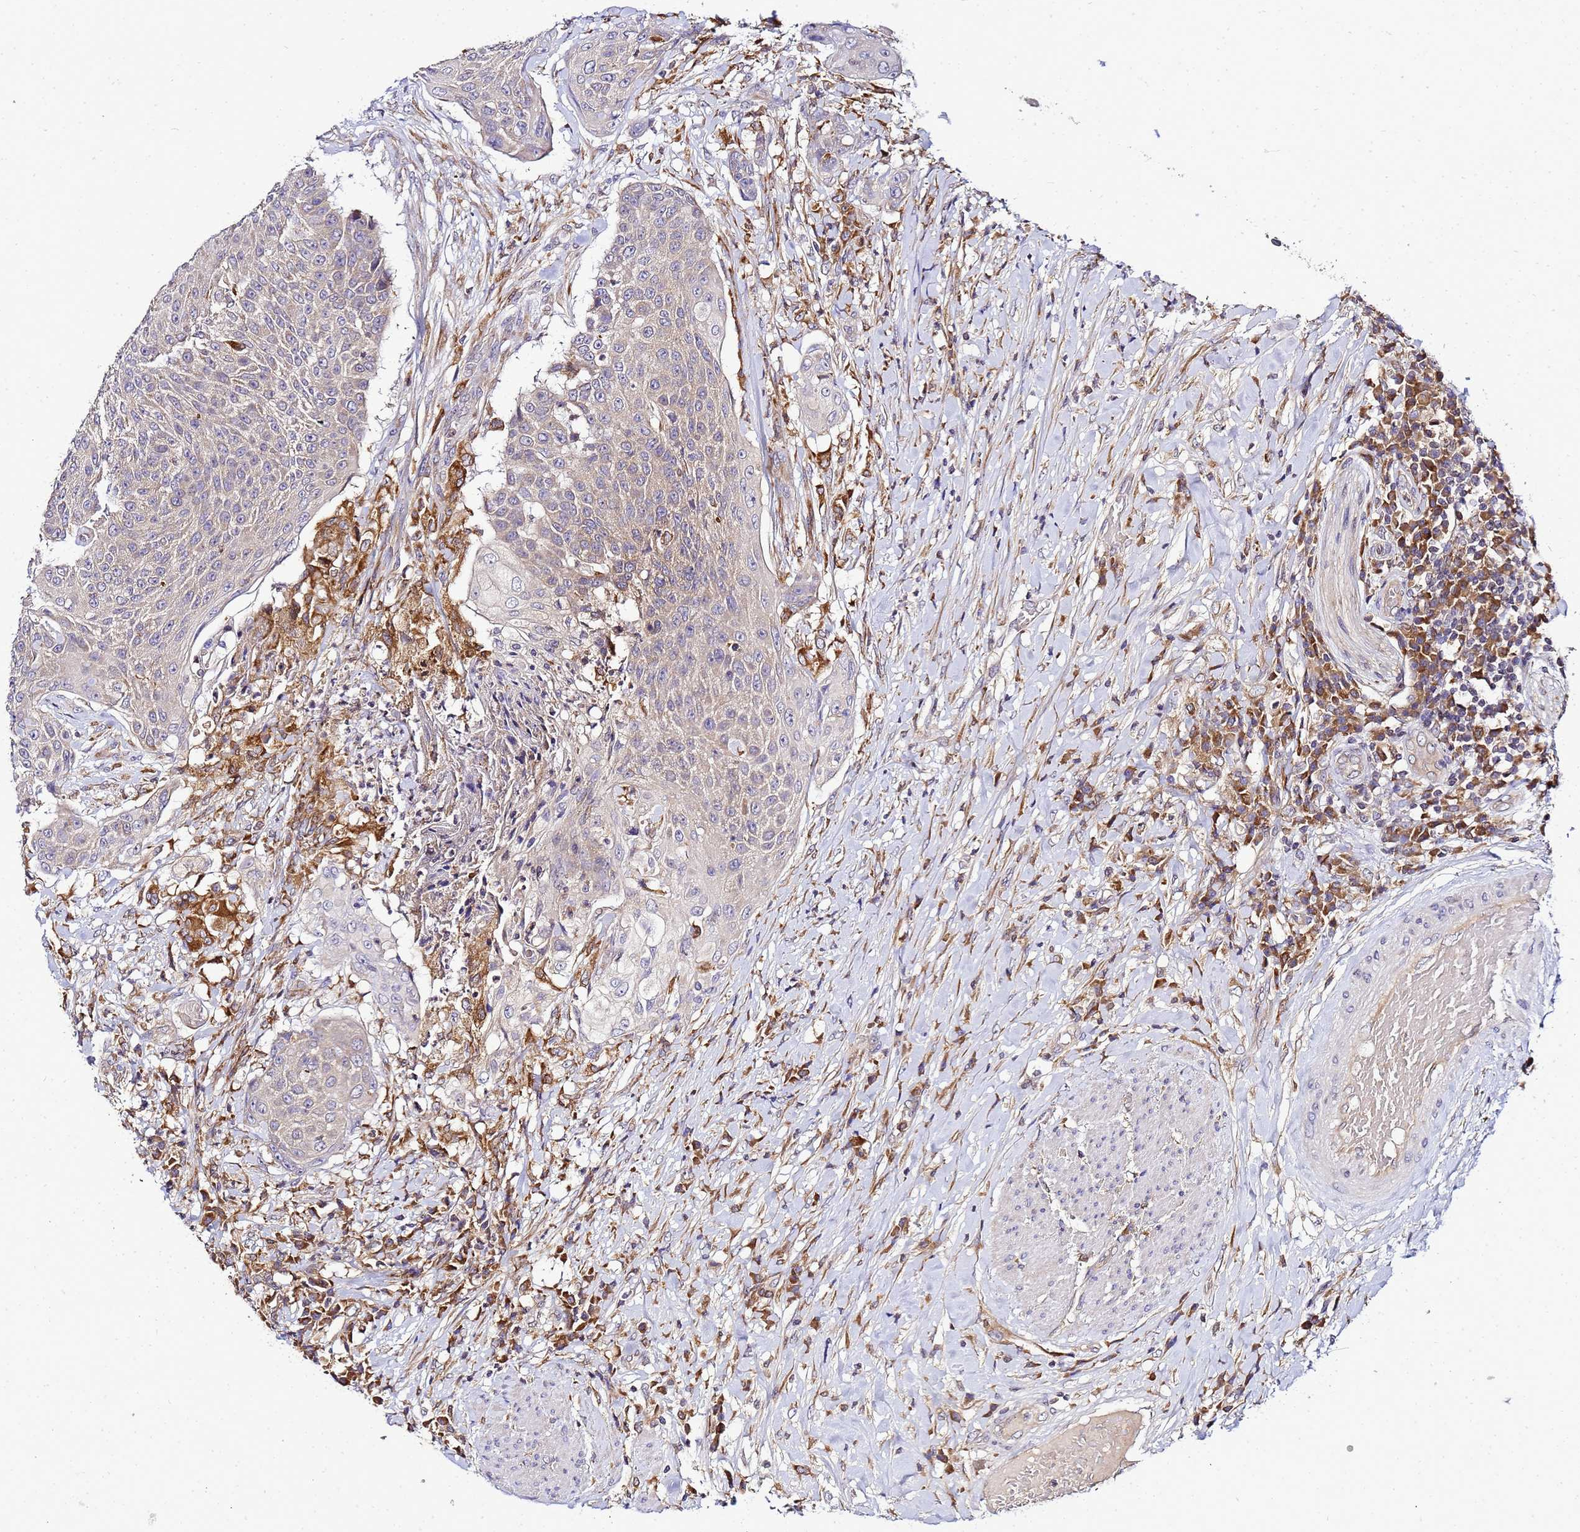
{"staining": {"intensity": "weak", "quantity": "<25%", "location": "cytoplasmic/membranous"}, "tissue": "urothelial cancer", "cell_type": "Tumor cells", "image_type": "cancer", "snomed": [{"axis": "morphology", "description": "Urothelial carcinoma, High grade"}, {"axis": "topography", "description": "Urinary bladder"}], "caption": "This is a image of immunohistochemistry (IHC) staining of urothelial carcinoma (high-grade), which shows no expression in tumor cells.", "gene": "ADPGK", "patient": {"sex": "female", "age": 63}}